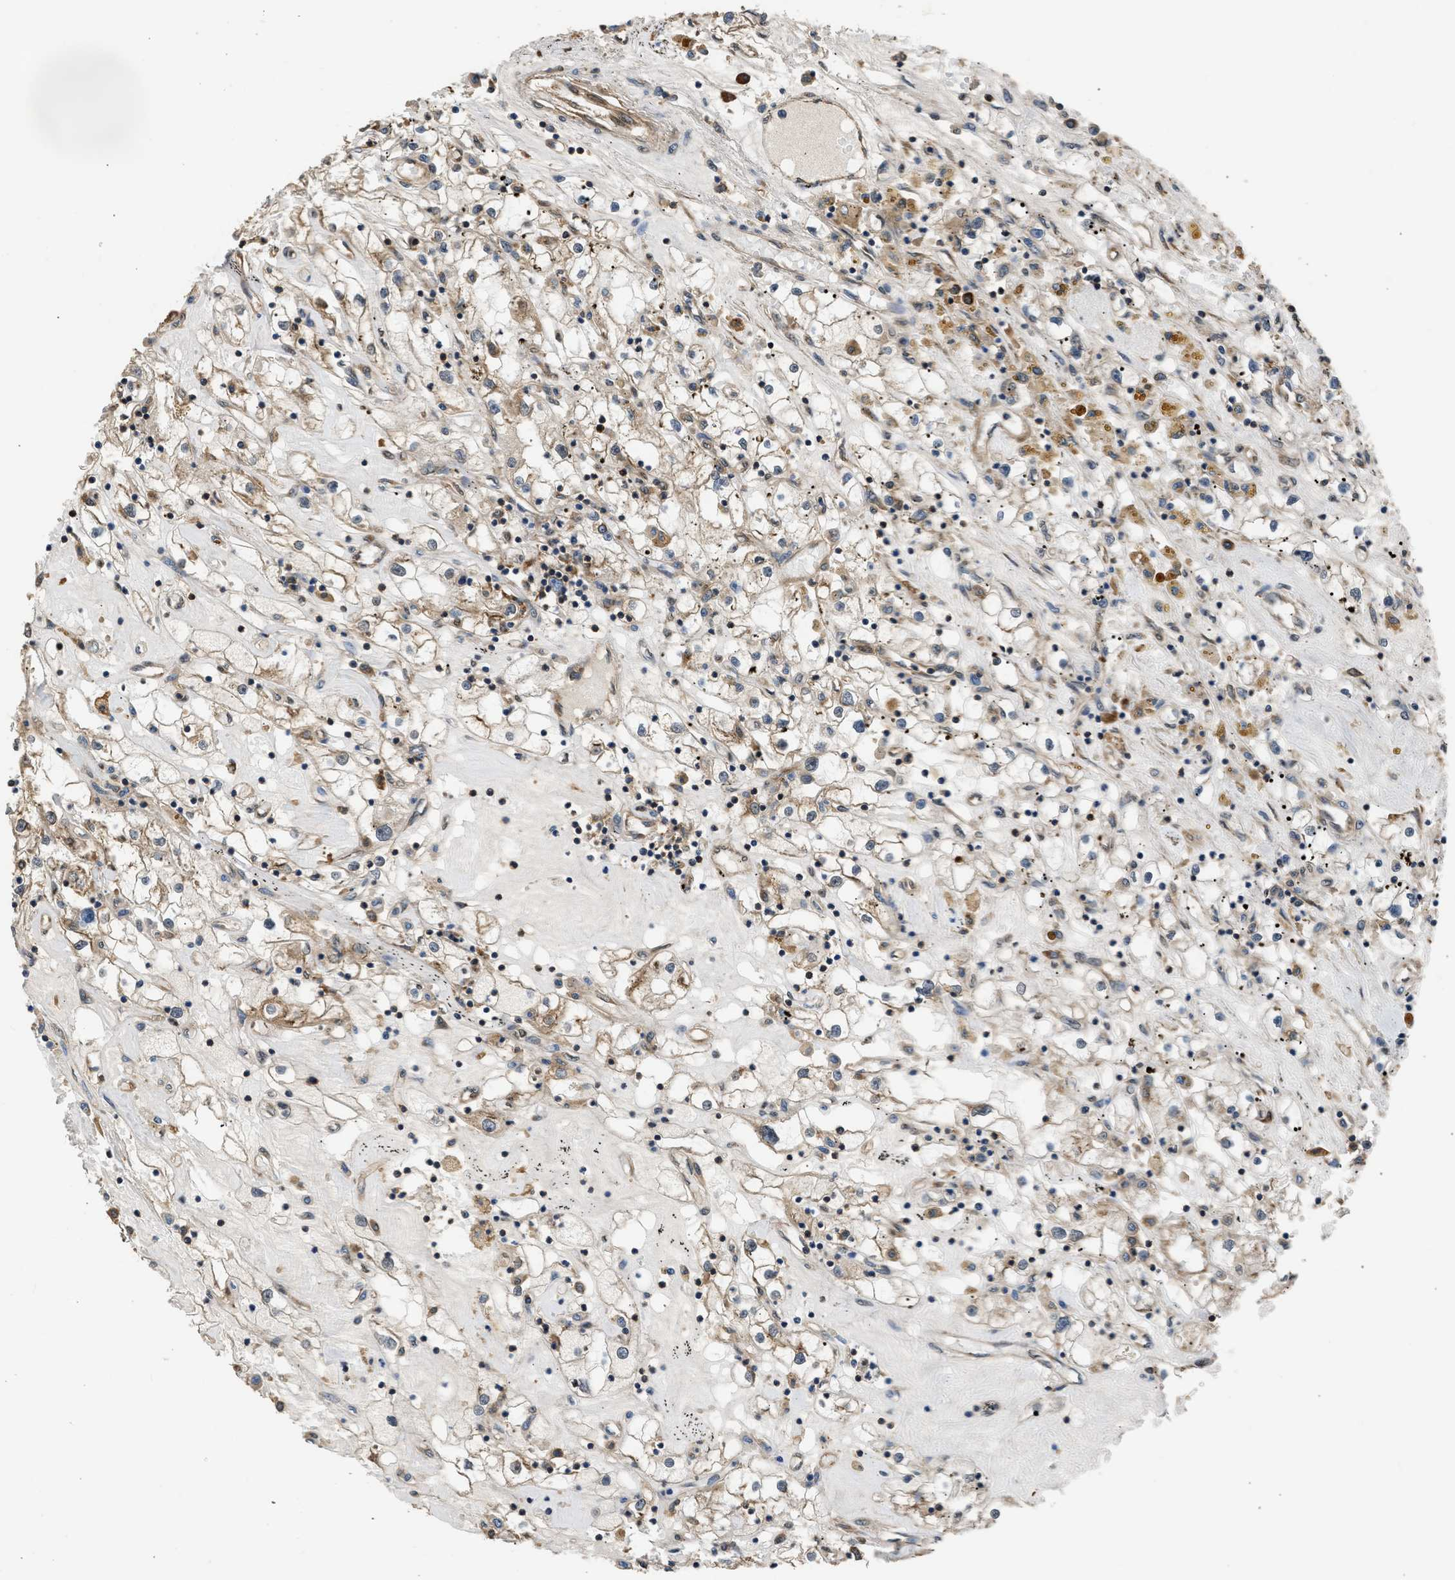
{"staining": {"intensity": "weak", "quantity": ">75%", "location": "cytoplasmic/membranous"}, "tissue": "renal cancer", "cell_type": "Tumor cells", "image_type": "cancer", "snomed": [{"axis": "morphology", "description": "Adenocarcinoma, NOS"}, {"axis": "topography", "description": "Kidney"}], "caption": "Immunohistochemical staining of renal adenocarcinoma displays weak cytoplasmic/membranous protein positivity in about >75% of tumor cells.", "gene": "SLC36A4", "patient": {"sex": "male", "age": 56}}